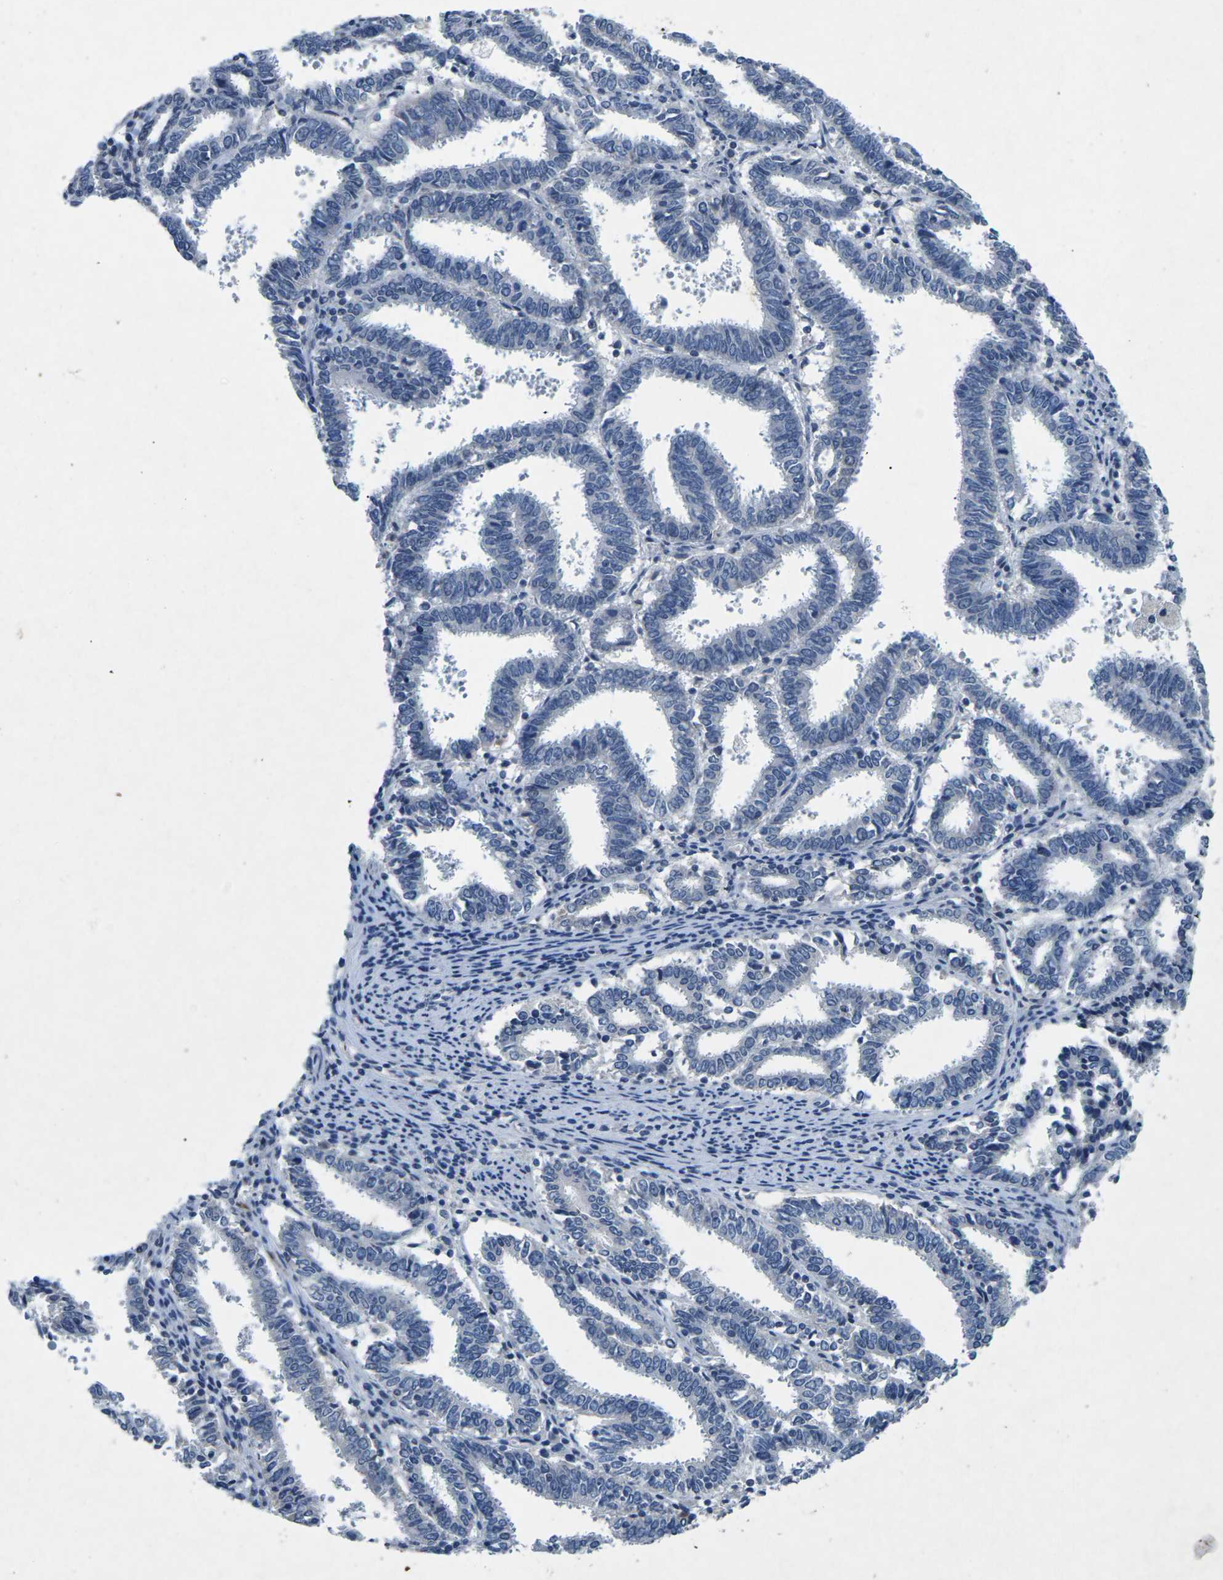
{"staining": {"intensity": "negative", "quantity": "none", "location": "none"}, "tissue": "endometrial cancer", "cell_type": "Tumor cells", "image_type": "cancer", "snomed": [{"axis": "morphology", "description": "Adenocarcinoma, NOS"}, {"axis": "topography", "description": "Uterus"}], "caption": "This is a image of immunohistochemistry (IHC) staining of endometrial cancer (adenocarcinoma), which shows no expression in tumor cells.", "gene": "PLG", "patient": {"sex": "female", "age": 83}}